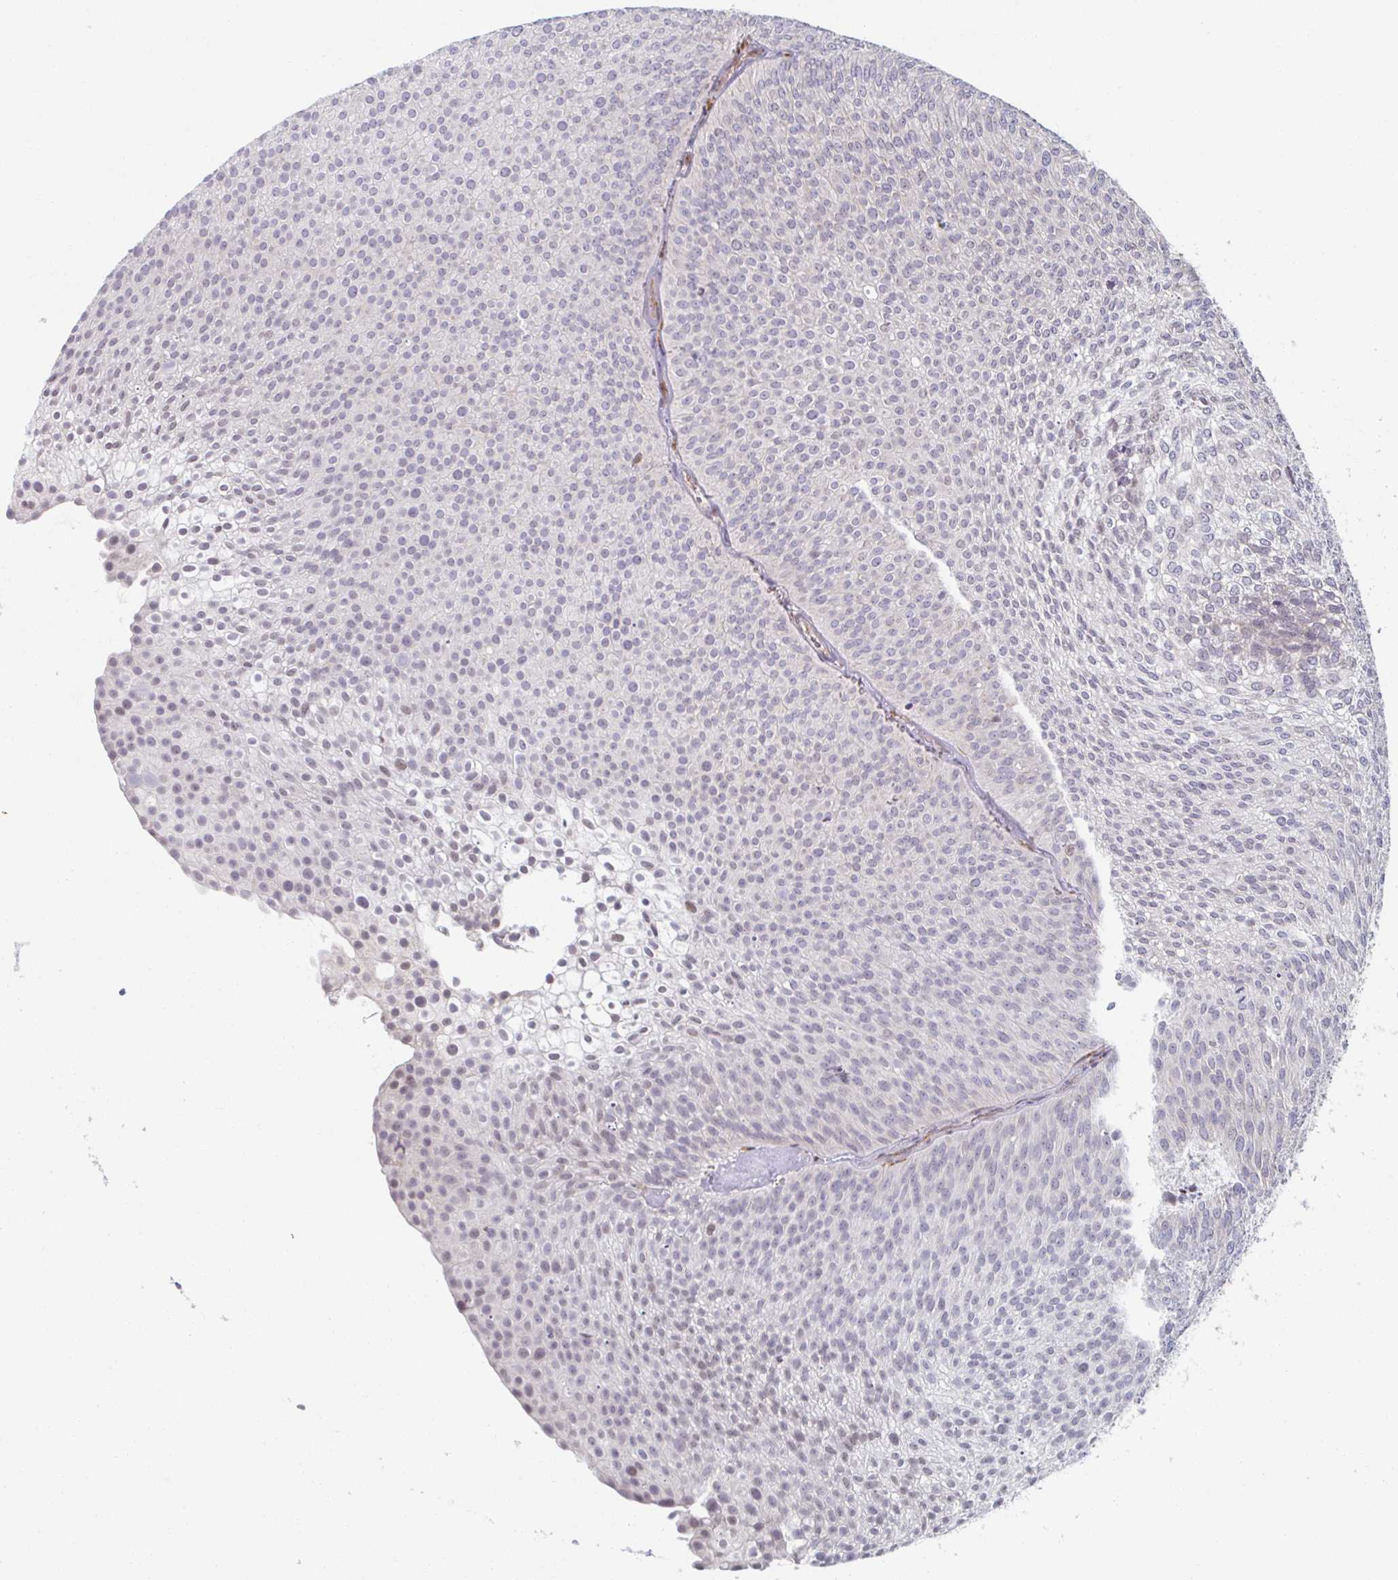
{"staining": {"intensity": "negative", "quantity": "none", "location": "none"}, "tissue": "urothelial cancer", "cell_type": "Tumor cells", "image_type": "cancer", "snomed": [{"axis": "morphology", "description": "Urothelial carcinoma, Low grade"}, {"axis": "topography", "description": "Urinary bladder"}], "caption": "Immunohistochemistry of urothelial cancer exhibits no staining in tumor cells.", "gene": "TRAPPC10", "patient": {"sex": "male", "age": 91}}